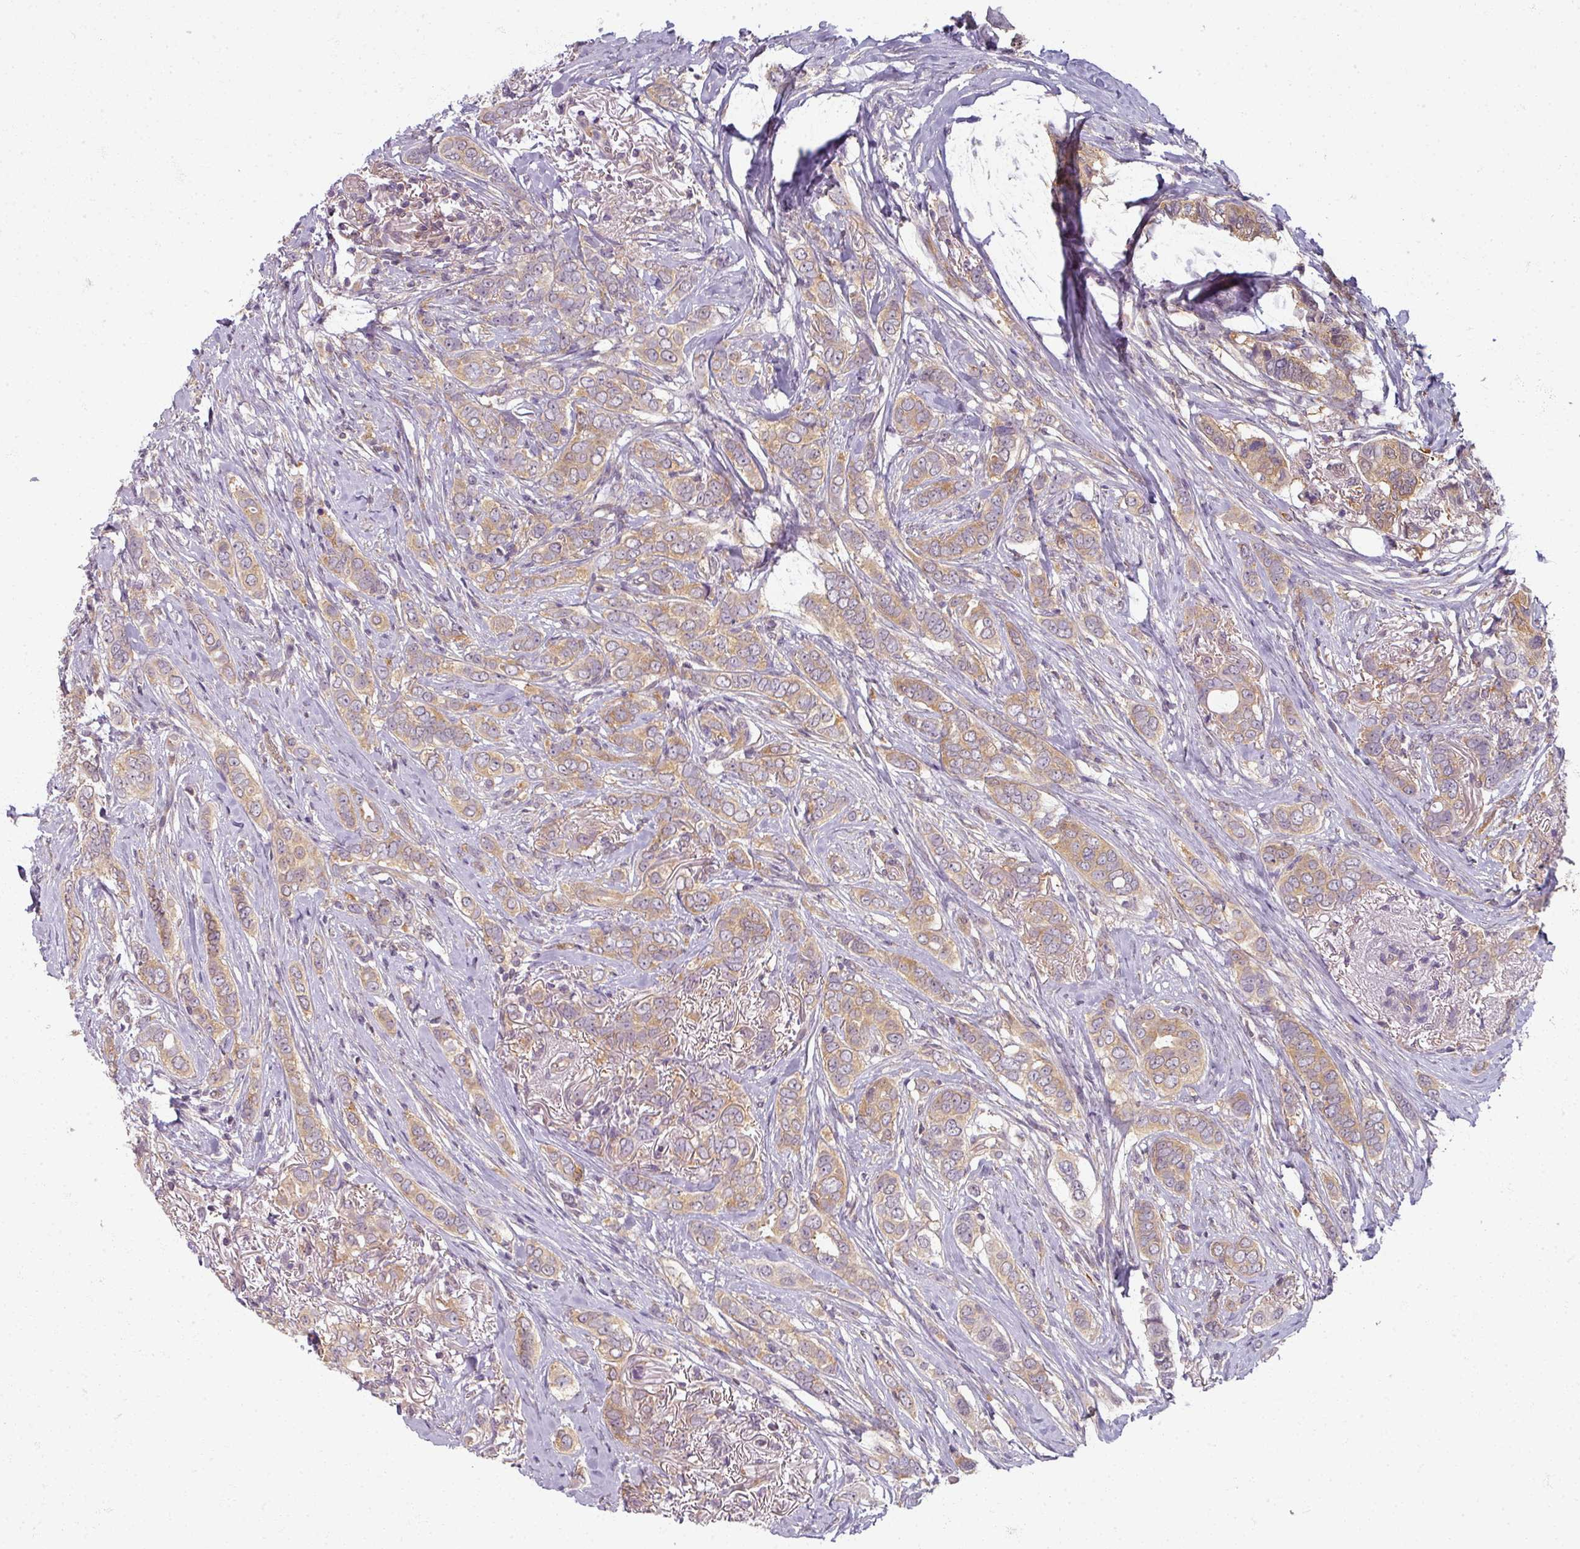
{"staining": {"intensity": "weak", "quantity": "25%-75%", "location": "cytoplasmic/membranous"}, "tissue": "breast cancer", "cell_type": "Tumor cells", "image_type": "cancer", "snomed": [{"axis": "morphology", "description": "Lobular carcinoma"}, {"axis": "topography", "description": "Breast"}], "caption": "An image showing weak cytoplasmic/membranous staining in about 25%-75% of tumor cells in breast cancer (lobular carcinoma), as visualized by brown immunohistochemical staining.", "gene": "AGPAT4", "patient": {"sex": "female", "age": 51}}